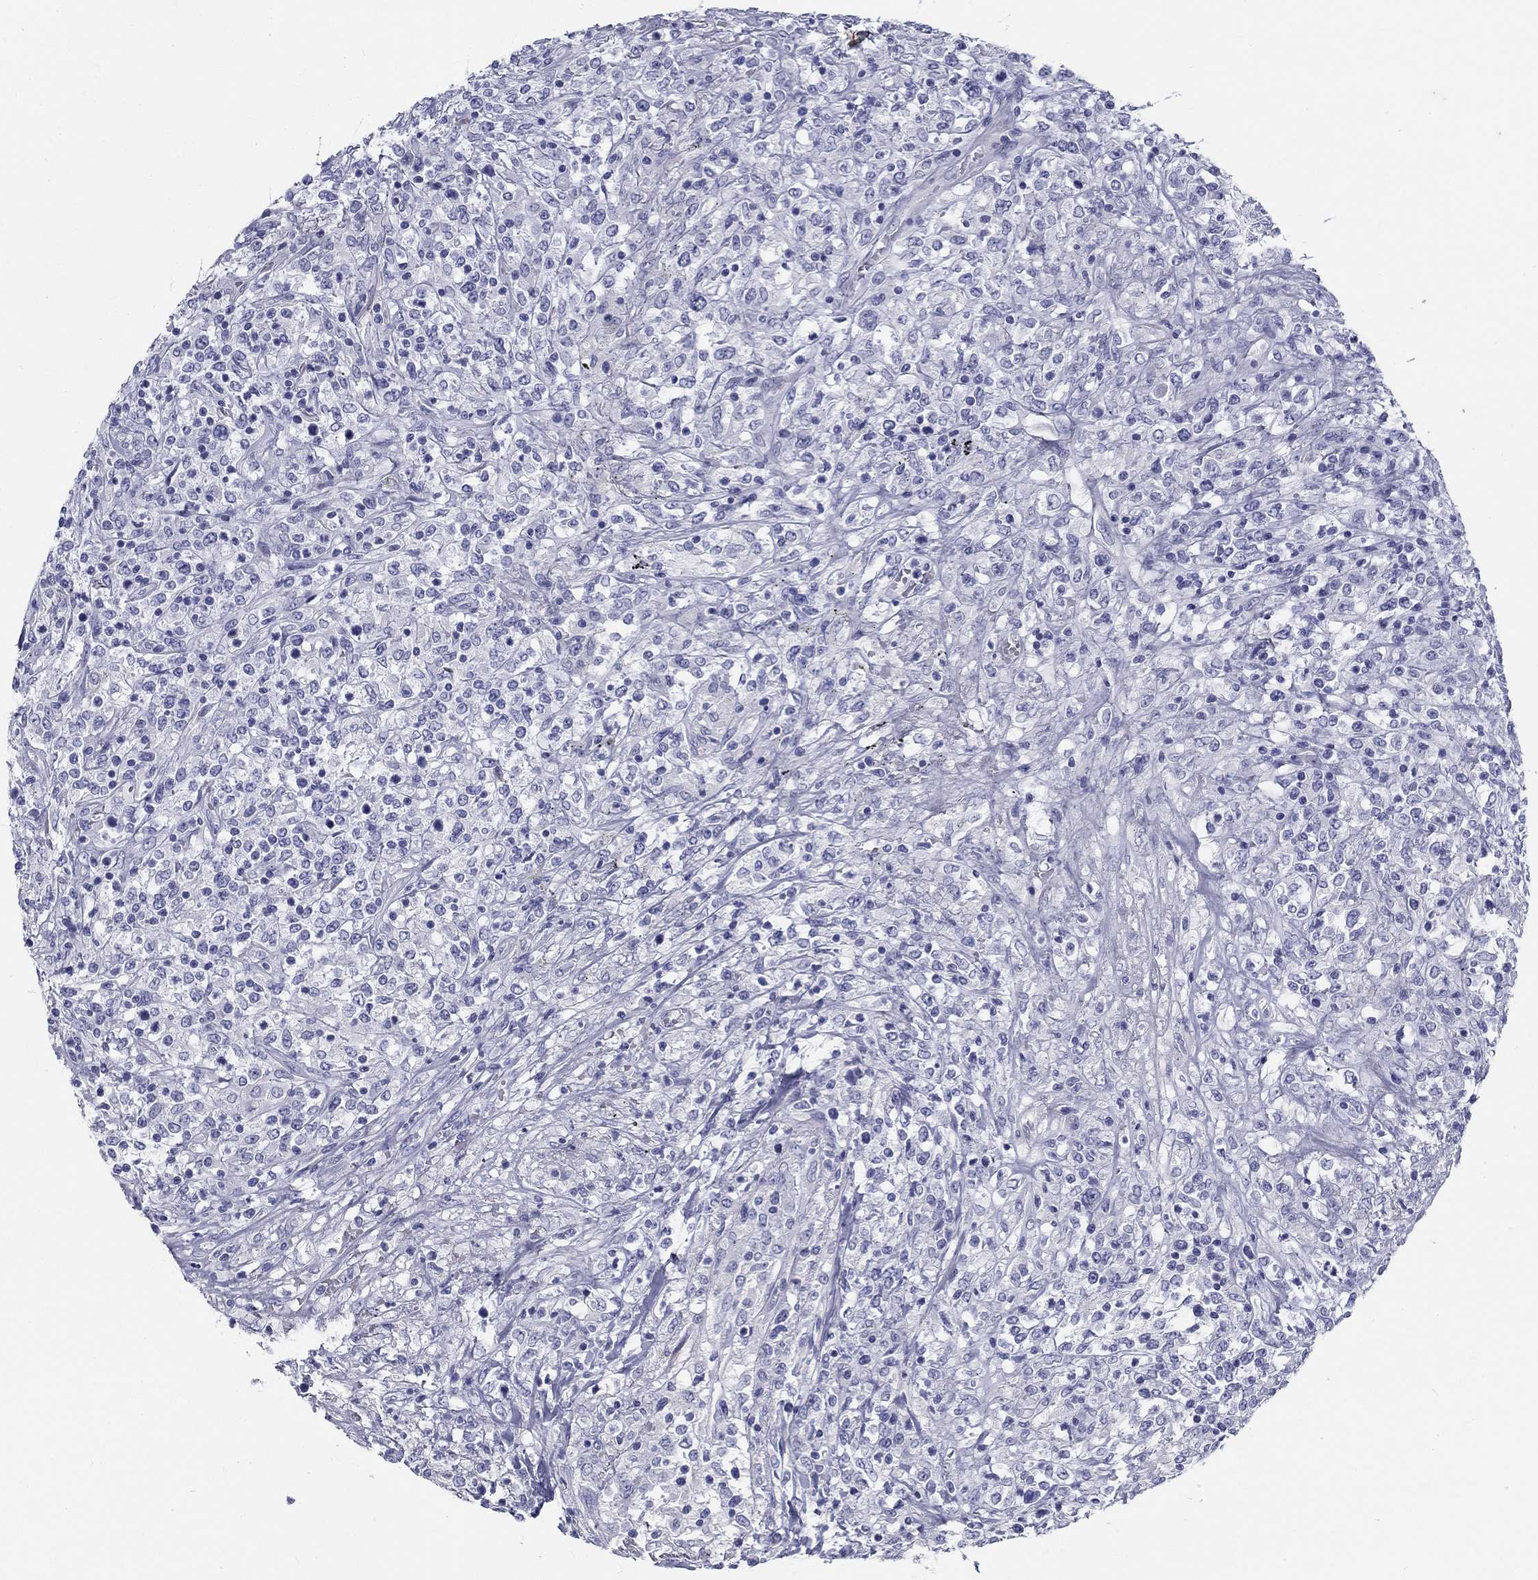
{"staining": {"intensity": "negative", "quantity": "none", "location": "none"}, "tissue": "lymphoma", "cell_type": "Tumor cells", "image_type": "cancer", "snomed": [{"axis": "morphology", "description": "Malignant lymphoma, non-Hodgkin's type, High grade"}, {"axis": "topography", "description": "Lung"}], "caption": "Immunohistochemistry histopathology image of human lymphoma stained for a protein (brown), which displays no expression in tumor cells.", "gene": "GALNTL5", "patient": {"sex": "male", "age": 79}}